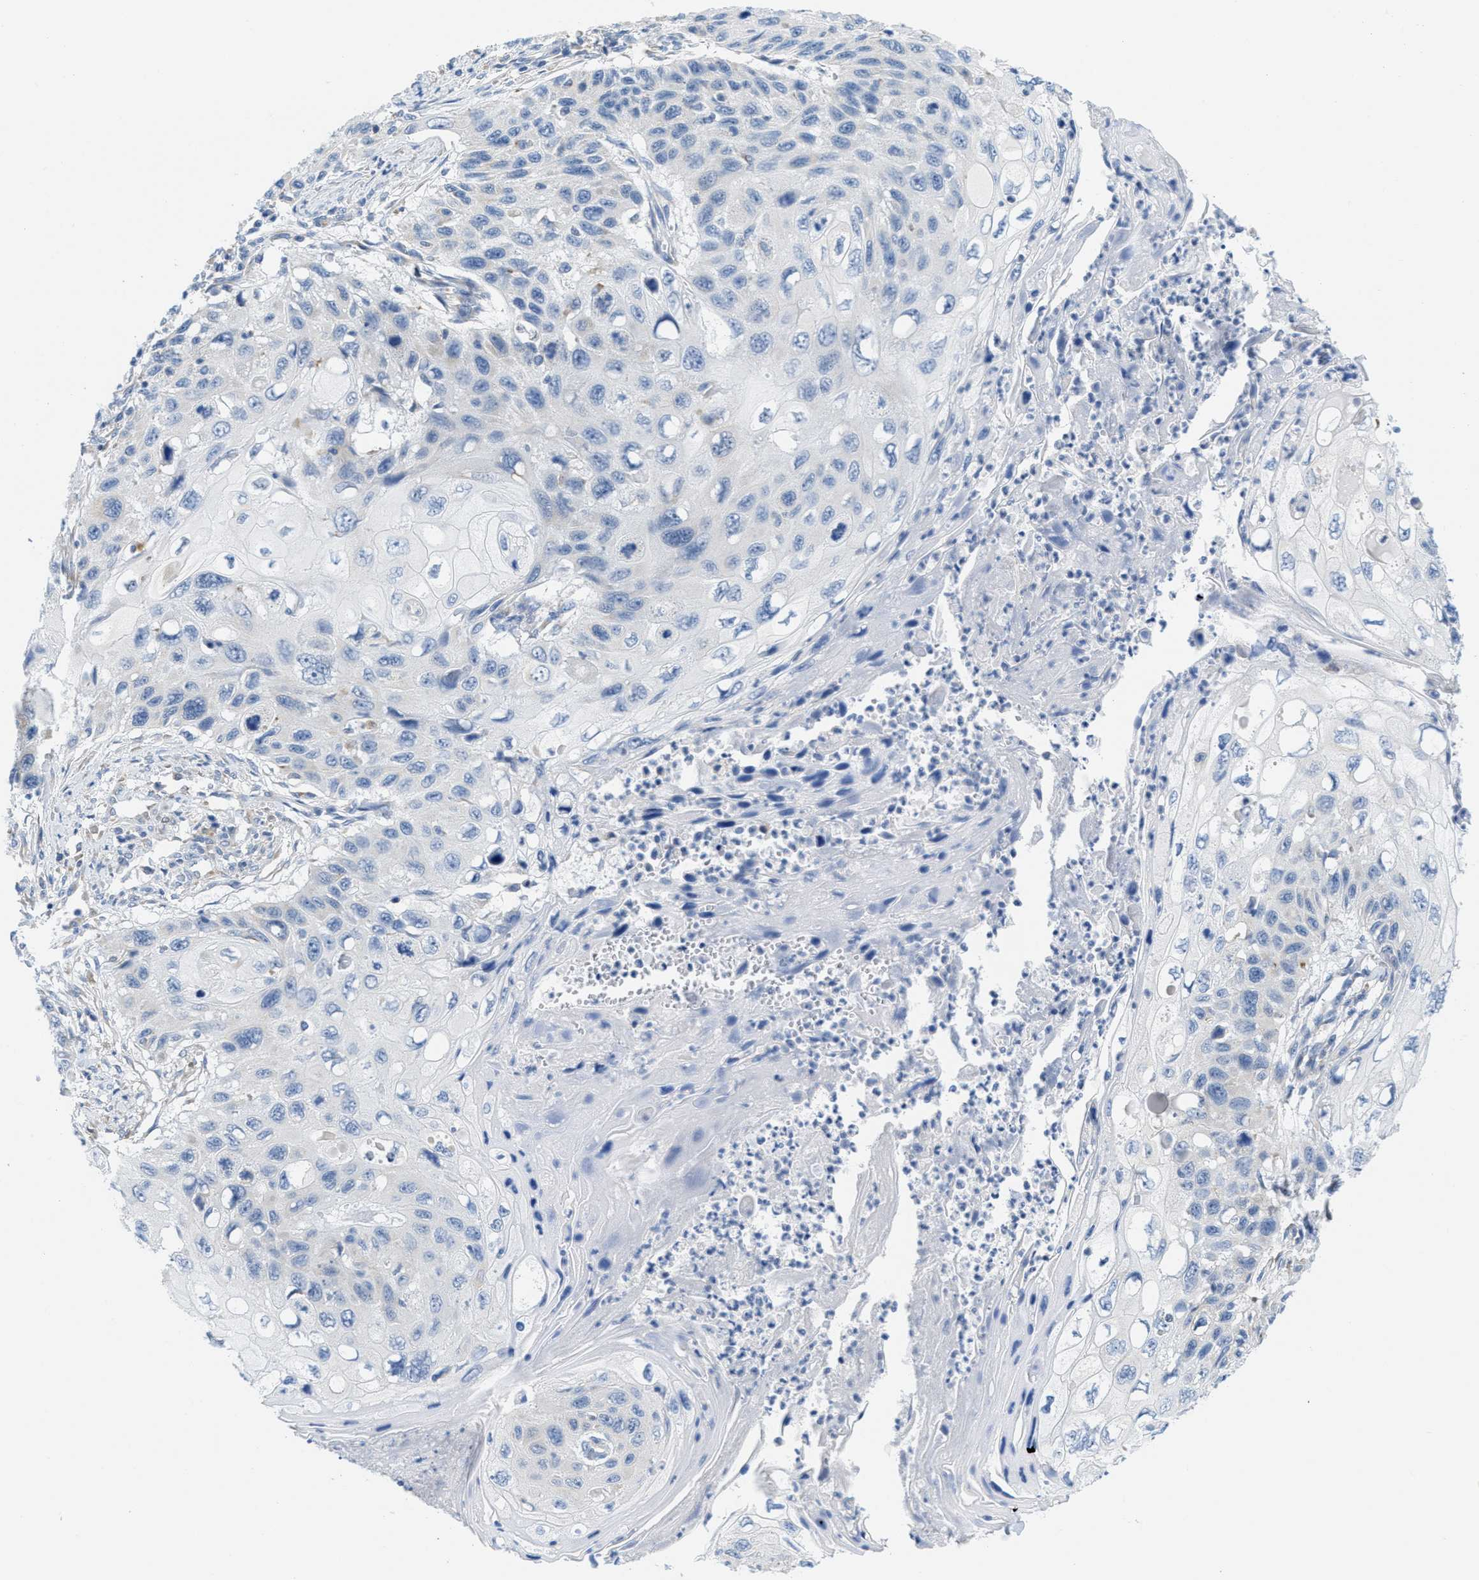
{"staining": {"intensity": "negative", "quantity": "none", "location": "none"}, "tissue": "cervical cancer", "cell_type": "Tumor cells", "image_type": "cancer", "snomed": [{"axis": "morphology", "description": "Squamous cell carcinoma, NOS"}, {"axis": "topography", "description": "Cervix"}], "caption": "The image demonstrates no staining of tumor cells in squamous cell carcinoma (cervical). Brightfield microscopy of immunohistochemistry stained with DAB (brown) and hematoxylin (blue), captured at high magnification.", "gene": "PTDSS1", "patient": {"sex": "female", "age": 70}}